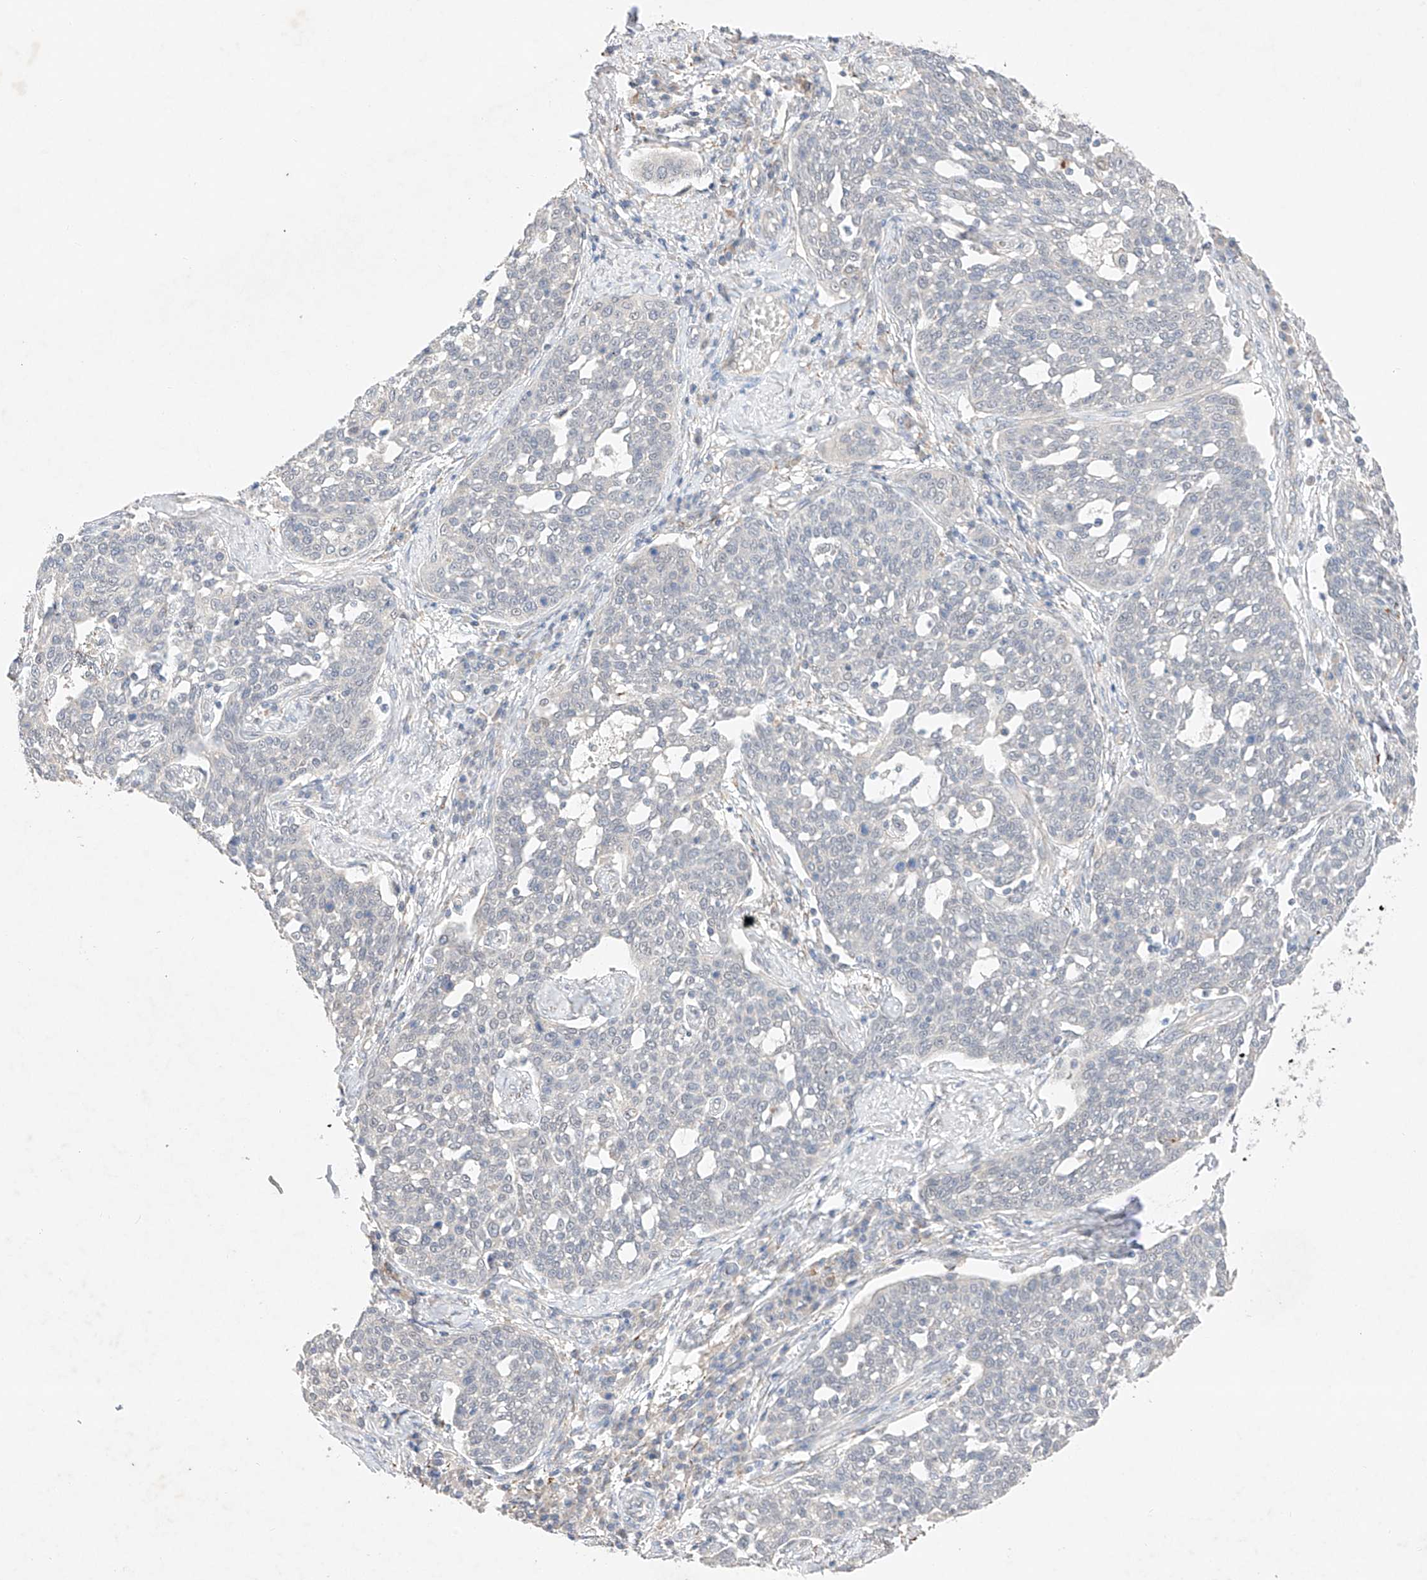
{"staining": {"intensity": "negative", "quantity": "none", "location": "none"}, "tissue": "cervical cancer", "cell_type": "Tumor cells", "image_type": "cancer", "snomed": [{"axis": "morphology", "description": "Squamous cell carcinoma, NOS"}, {"axis": "topography", "description": "Cervix"}], "caption": "Squamous cell carcinoma (cervical) stained for a protein using immunohistochemistry shows no staining tumor cells.", "gene": "IL22RA2", "patient": {"sex": "female", "age": 34}}